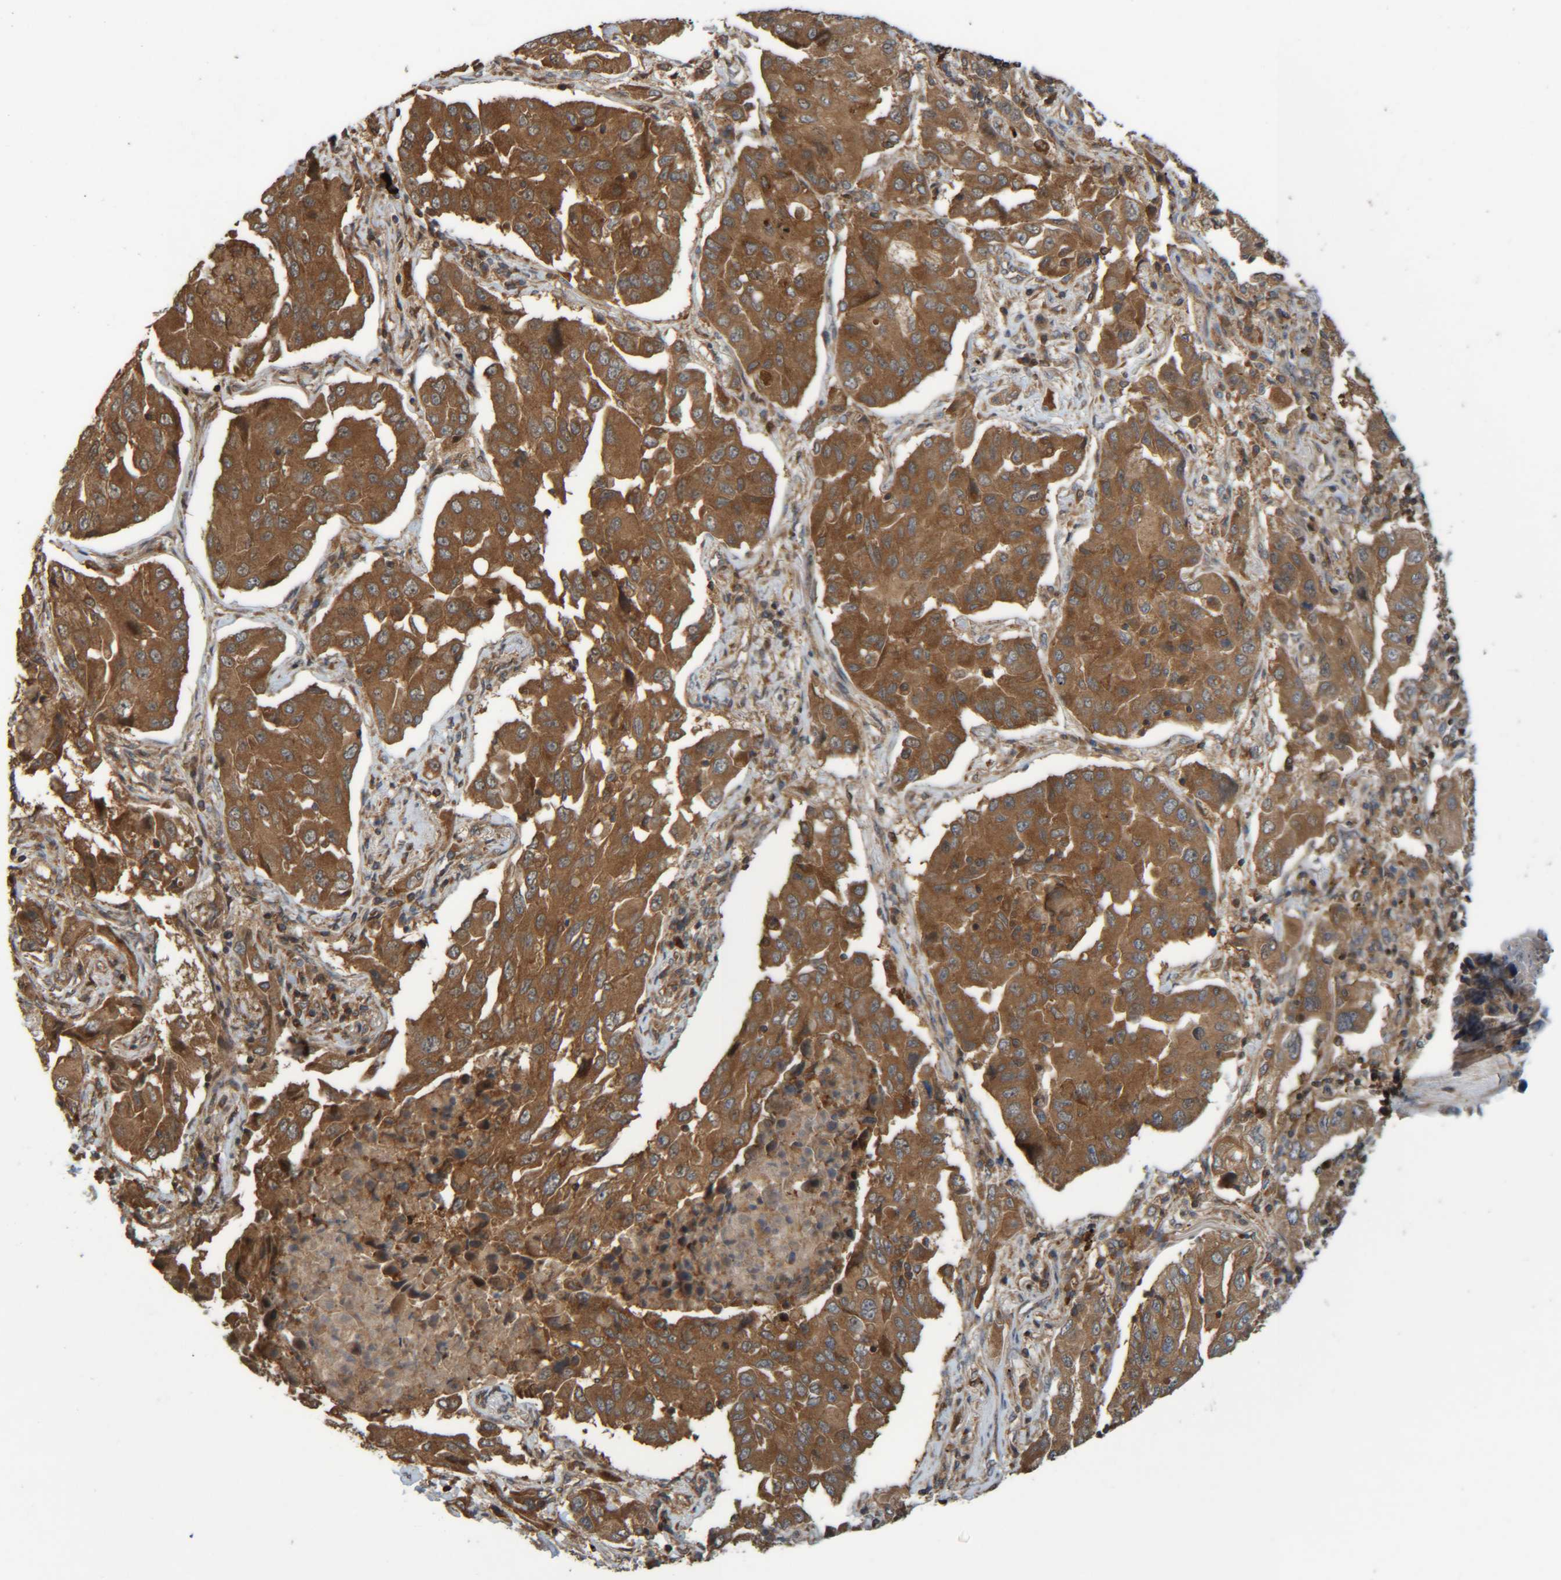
{"staining": {"intensity": "strong", "quantity": ">75%", "location": "cytoplasmic/membranous"}, "tissue": "lung cancer", "cell_type": "Tumor cells", "image_type": "cancer", "snomed": [{"axis": "morphology", "description": "Adenocarcinoma, NOS"}, {"axis": "topography", "description": "Lung"}], "caption": "DAB immunohistochemical staining of lung adenocarcinoma exhibits strong cytoplasmic/membranous protein positivity in approximately >75% of tumor cells. (brown staining indicates protein expression, while blue staining denotes nuclei).", "gene": "CCDC57", "patient": {"sex": "female", "age": 65}}